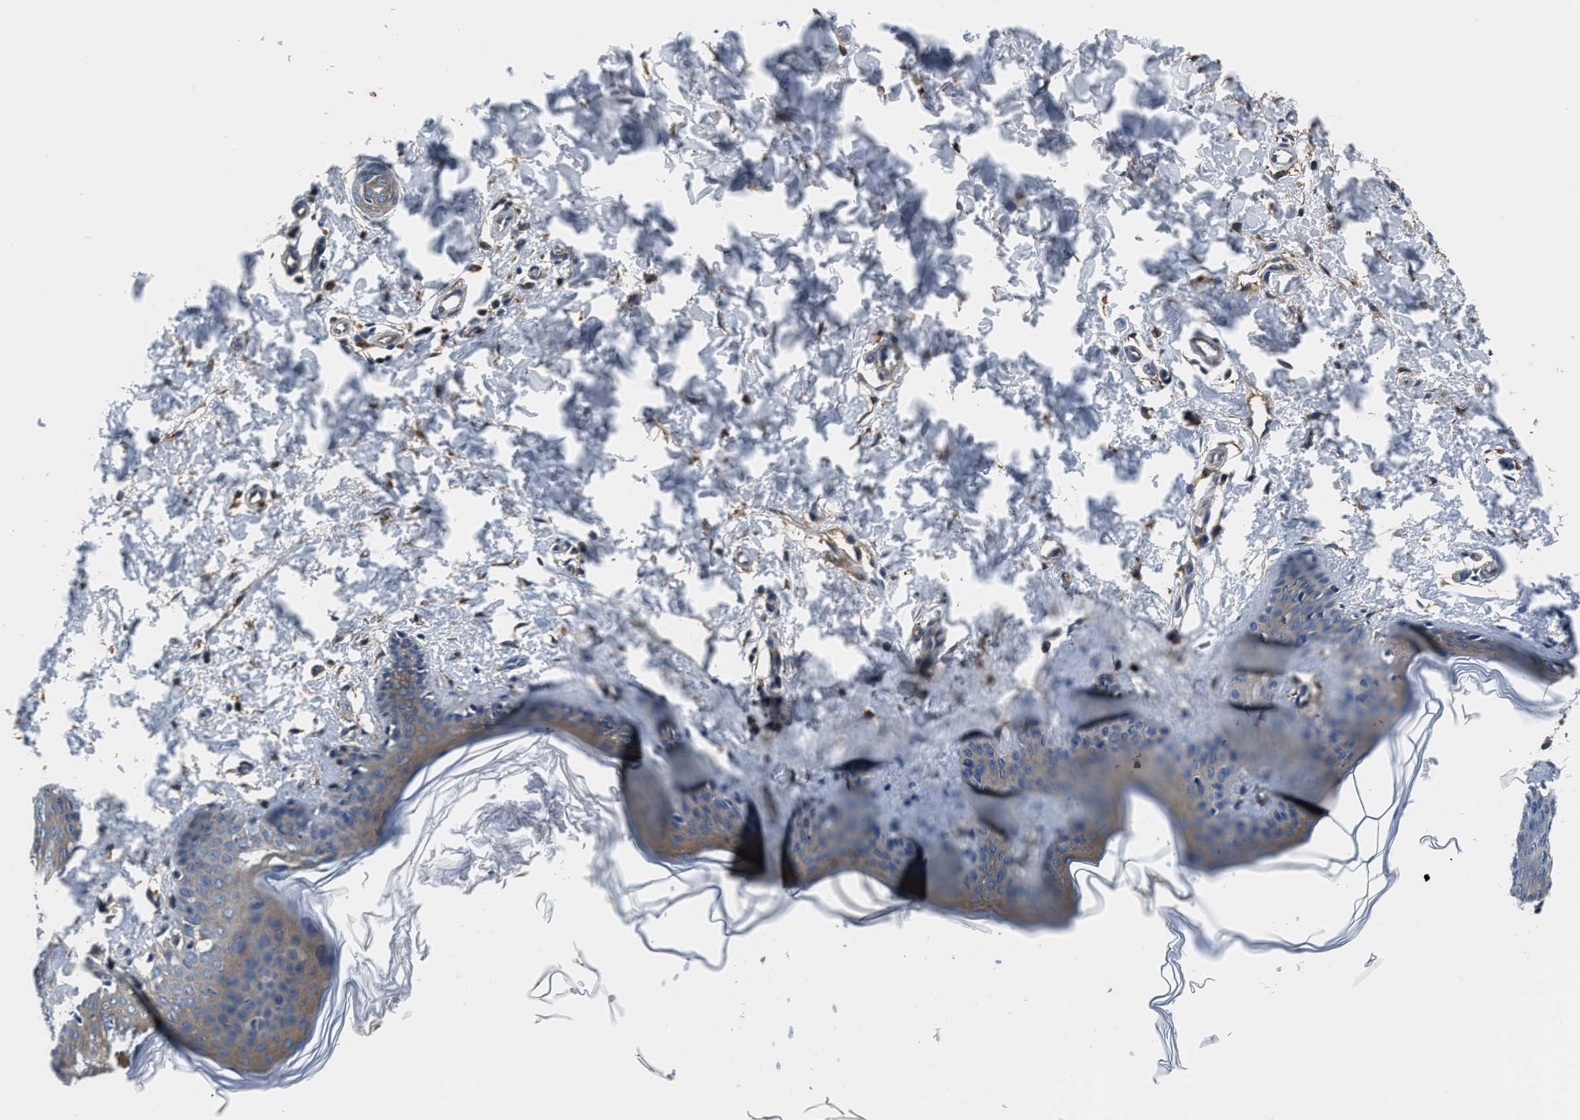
{"staining": {"intensity": "moderate", "quantity": ">75%", "location": "cytoplasmic/membranous"}, "tissue": "skin", "cell_type": "Fibroblasts", "image_type": "normal", "snomed": [{"axis": "morphology", "description": "Normal tissue, NOS"}, {"axis": "topography", "description": "Skin"}], "caption": "IHC of unremarkable human skin exhibits medium levels of moderate cytoplasmic/membranous staining in approximately >75% of fibroblasts. The staining was performed using DAB (3,3'-diaminobenzidine), with brown indicating positive protein expression. Nuclei are stained blue with hematoxylin.", "gene": "EEA1", "patient": {"sex": "female", "age": 17}}